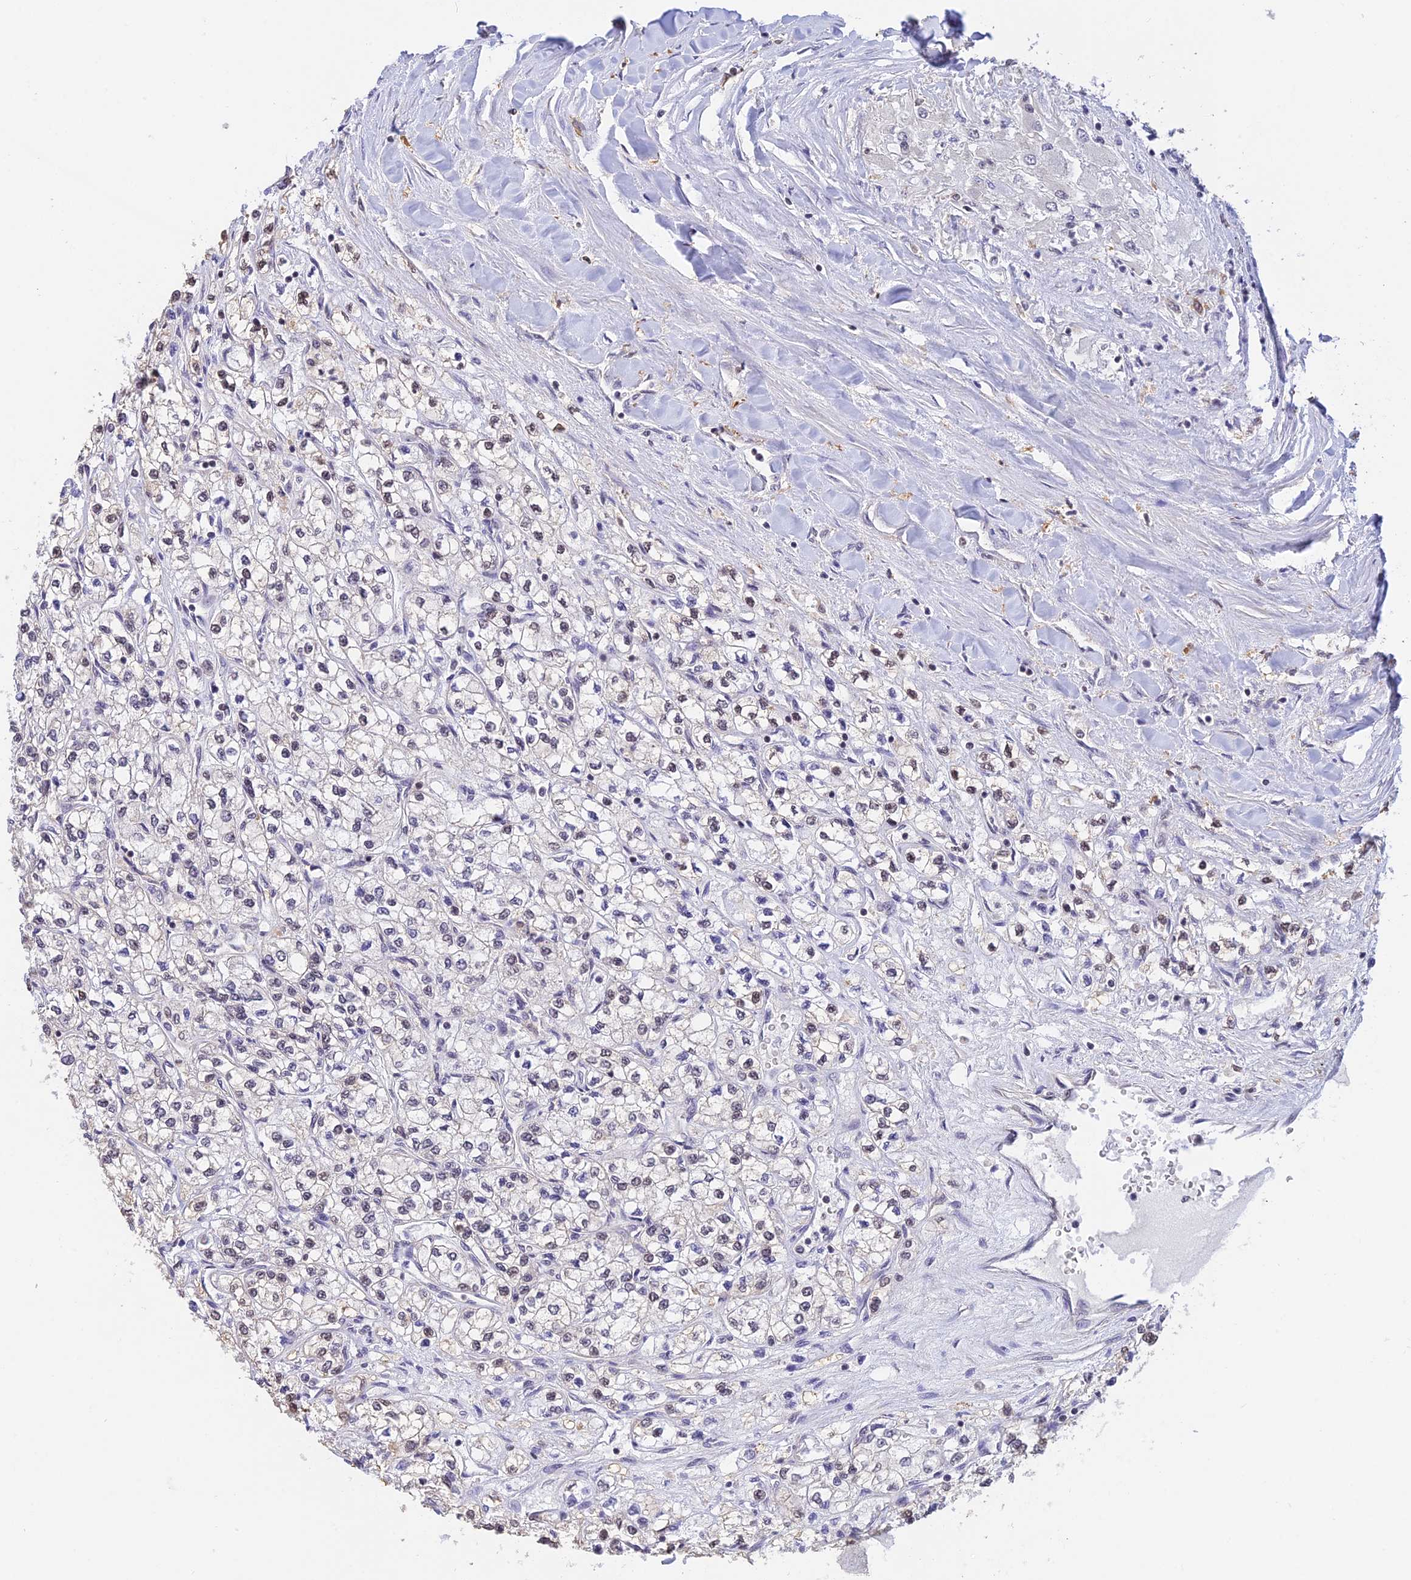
{"staining": {"intensity": "negative", "quantity": "none", "location": "none"}, "tissue": "renal cancer", "cell_type": "Tumor cells", "image_type": "cancer", "snomed": [{"axis": "morphology", "description": "Adenocarcinoma, NOS"}, {"axis": "topography", "description": "Kidney"}], "caption": "Renal cancer (adenocarcinoma) stained for a protein using immunohistochemistry (IHC) reveals no expression tumor cells.", "gene": "THAP11", "patient": {"sex": "male", "age": 80}}